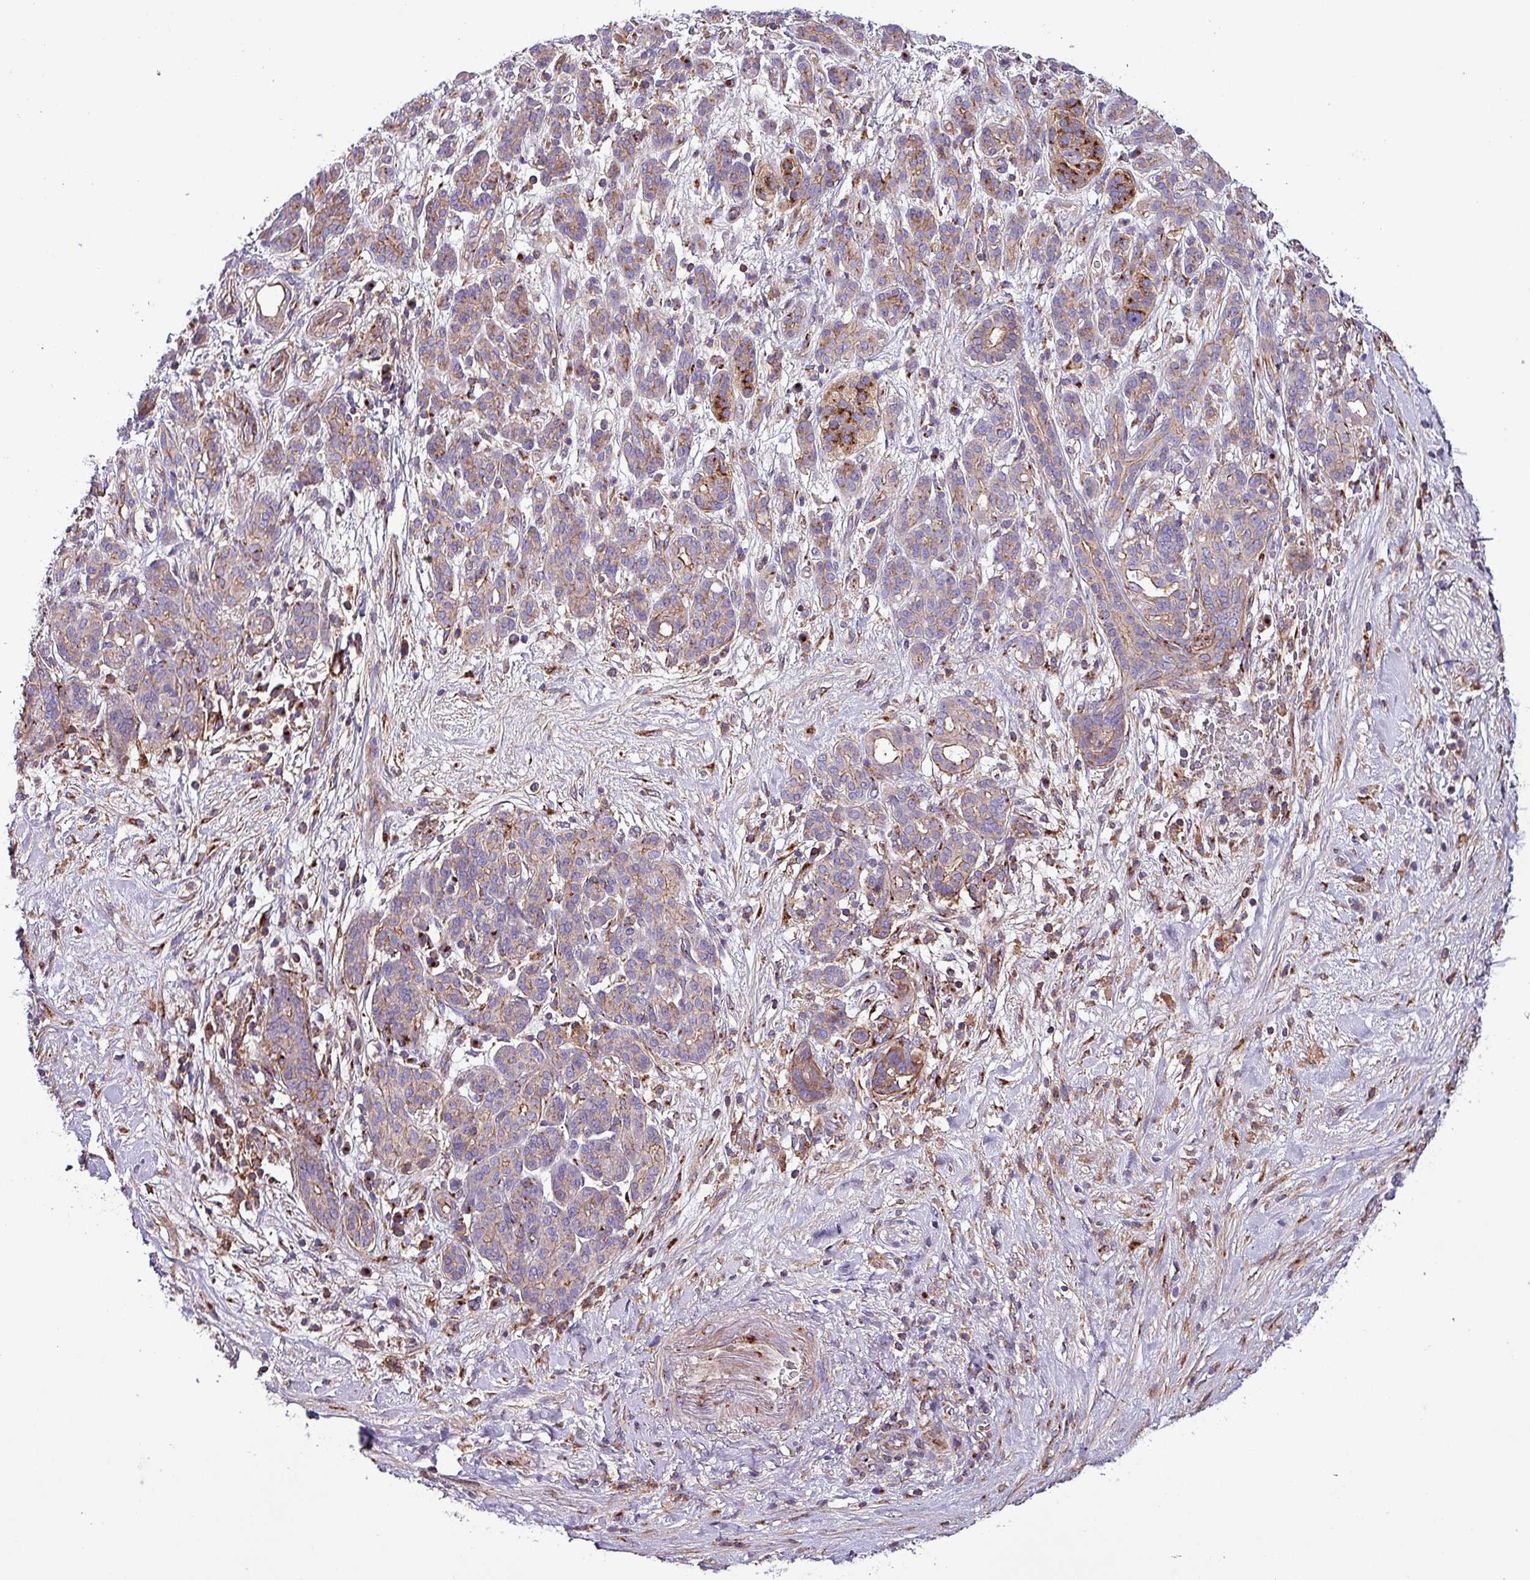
{"staining": {"intensity": "weak", "quantity": ">75%", "location": "cytoplasmic/membranous"}, "tissue": "pancreatic cancer", "cell_type": "Tumor cells", "image_type": "cancer", "snomed": [{"axis": "morphology", "description": "Adenocarcinoma, NOS"}, {"axis": "topography", "description": "Pancreas"}], "caption": "A brown stain labels weak cytoplasmic/membranous staining of a protein in human adenocarcinoma (pancreatic) tumor cells.", "gene": "VAMP4", "patient": {"sex": "male", "age": 44}}